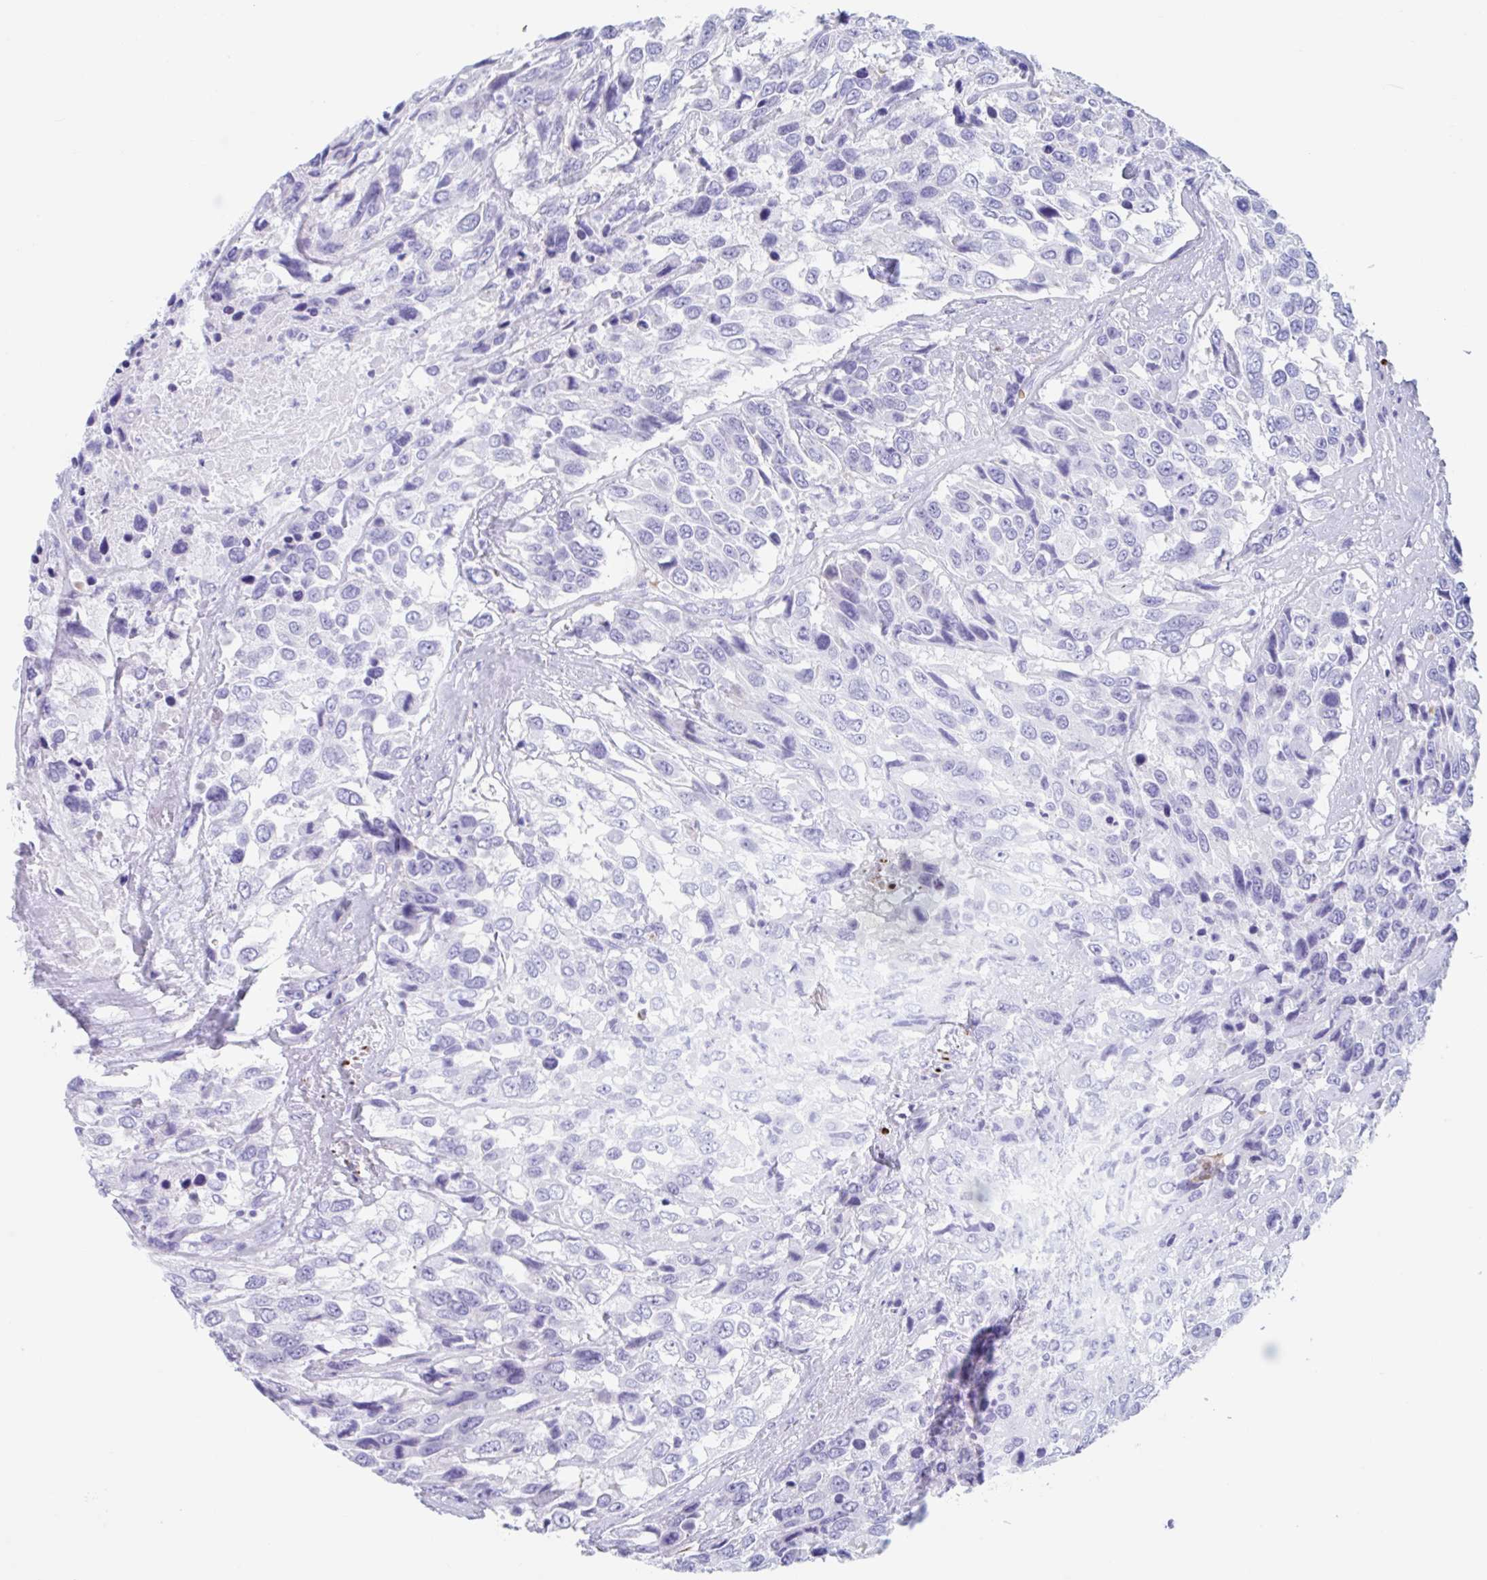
{"staining": {"intensity": "negative", "quantity": "none", "location": "none"}, "tissue": "urothelial cancer", "cell_type": "Tumor cells", "image_type": "cancer", "snomed": [{"axis": "morphology", "description": "Urothelial carcinoma, High grade"}, {"axis": "topography", "description": "Urinary bladder"}], "caption": "DAB (3,3'-diaminobenzidine) immunohistochemical staining of human urothelial cancer demonstrates no significant positivity in tumor cells.", "gene": "CPTP", "patient": {"sex": "female", "age": 70}}